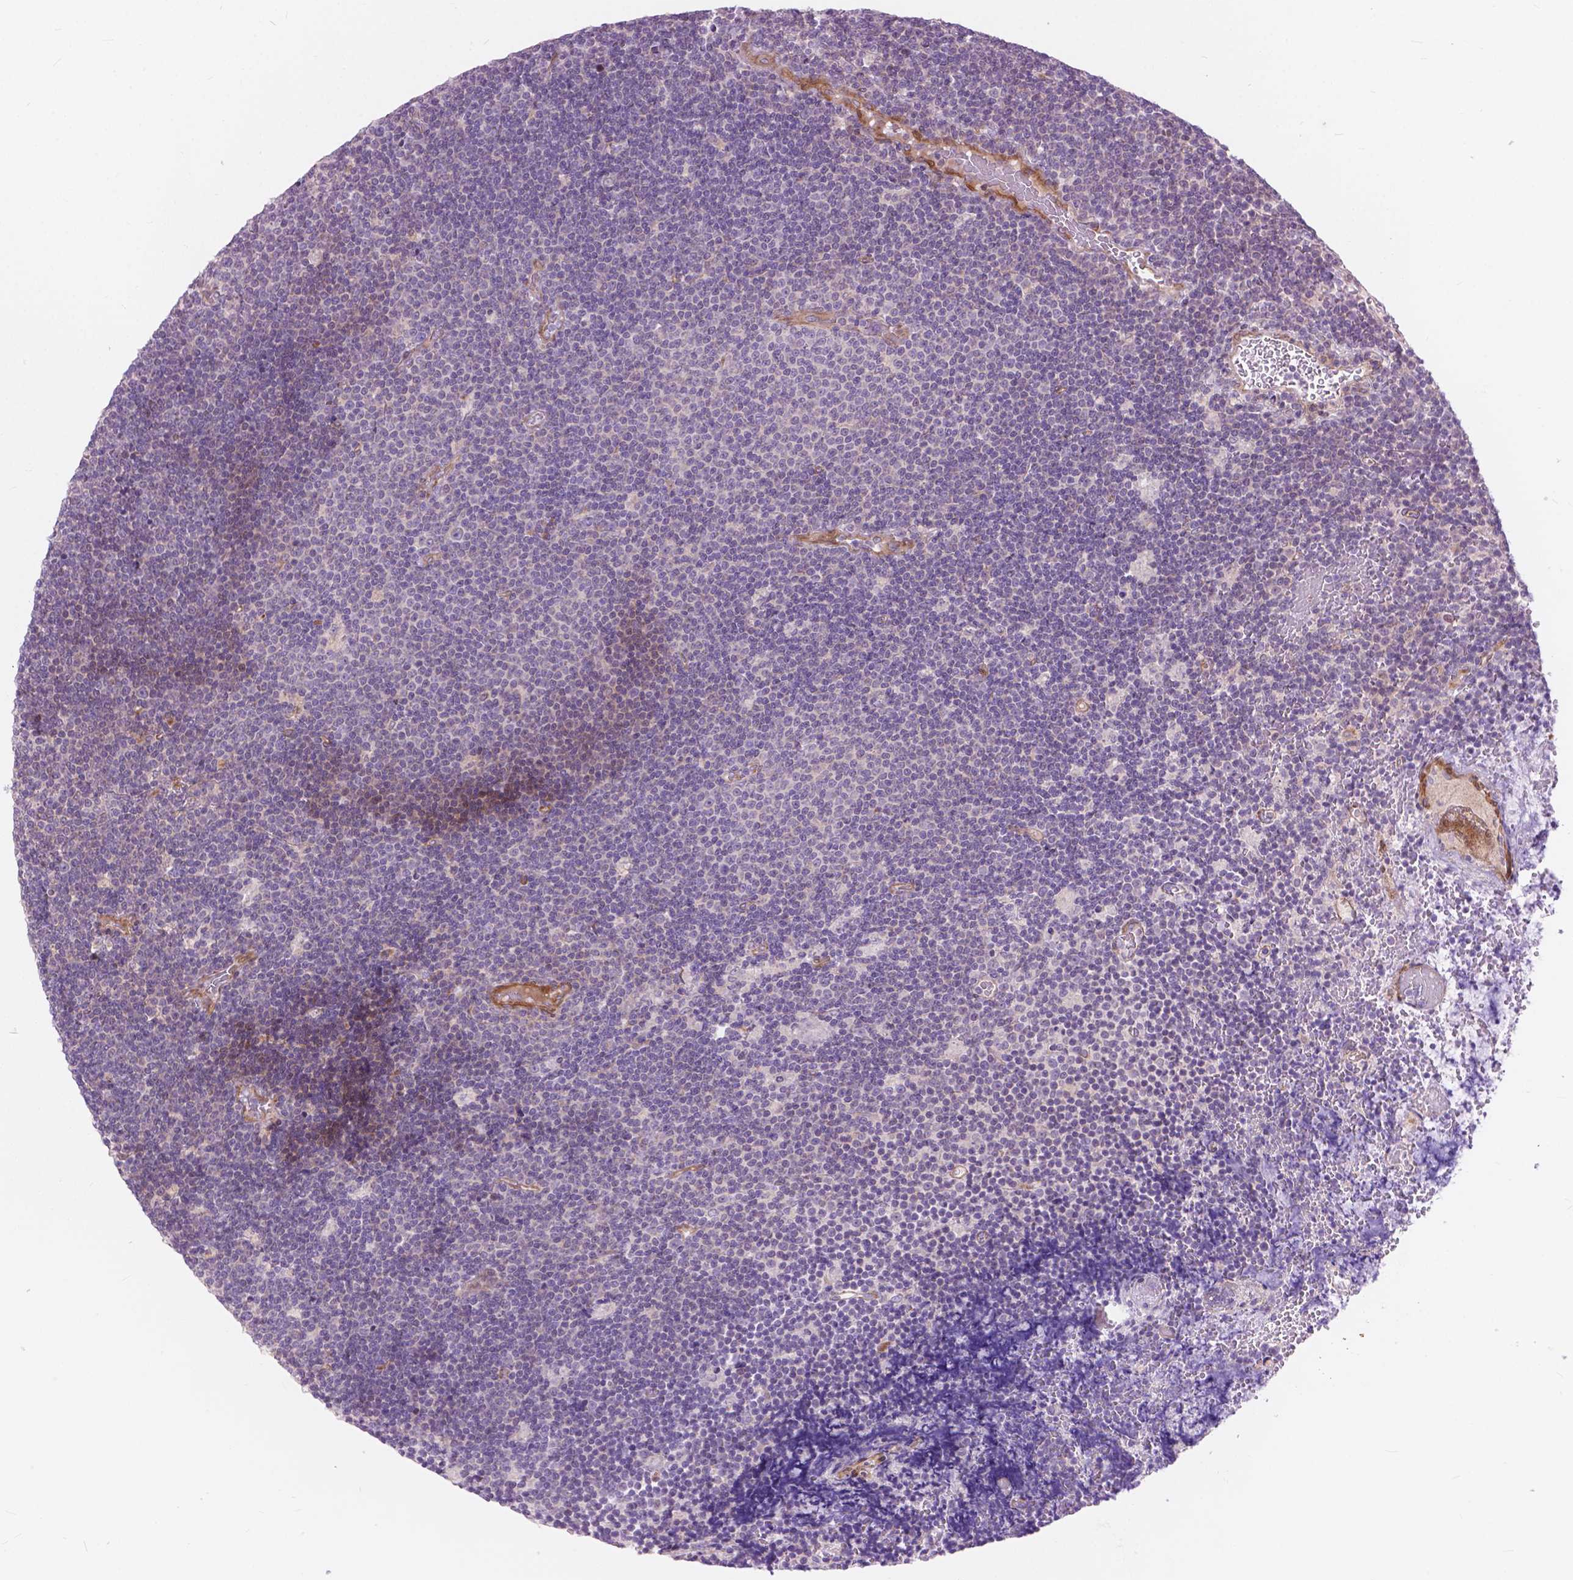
{"staining": {"intensity": "negative", "quantity": "none", "location": "none"}, "tissue": "lymphoma", "cell_type": "Tumor cells", "image_type": "cancer", "snomed": [{"axis": "morphology", "description": "Malignant lymphoma, non-Hodgkin's type, Low grade"}, {"axis": "topography", "description": "Brain"}], "caption": "A photomicrograph of low-grade malignant lymphoma, non-Hodgkin's type stained for a protein shows no brown staining in tumor cells. The staining is performed using DAB brown chromogen with nuclei counter-stained in using hematoxylin.", "gene": "MORN1", "patient": {"sex": "female", "age": 66}}